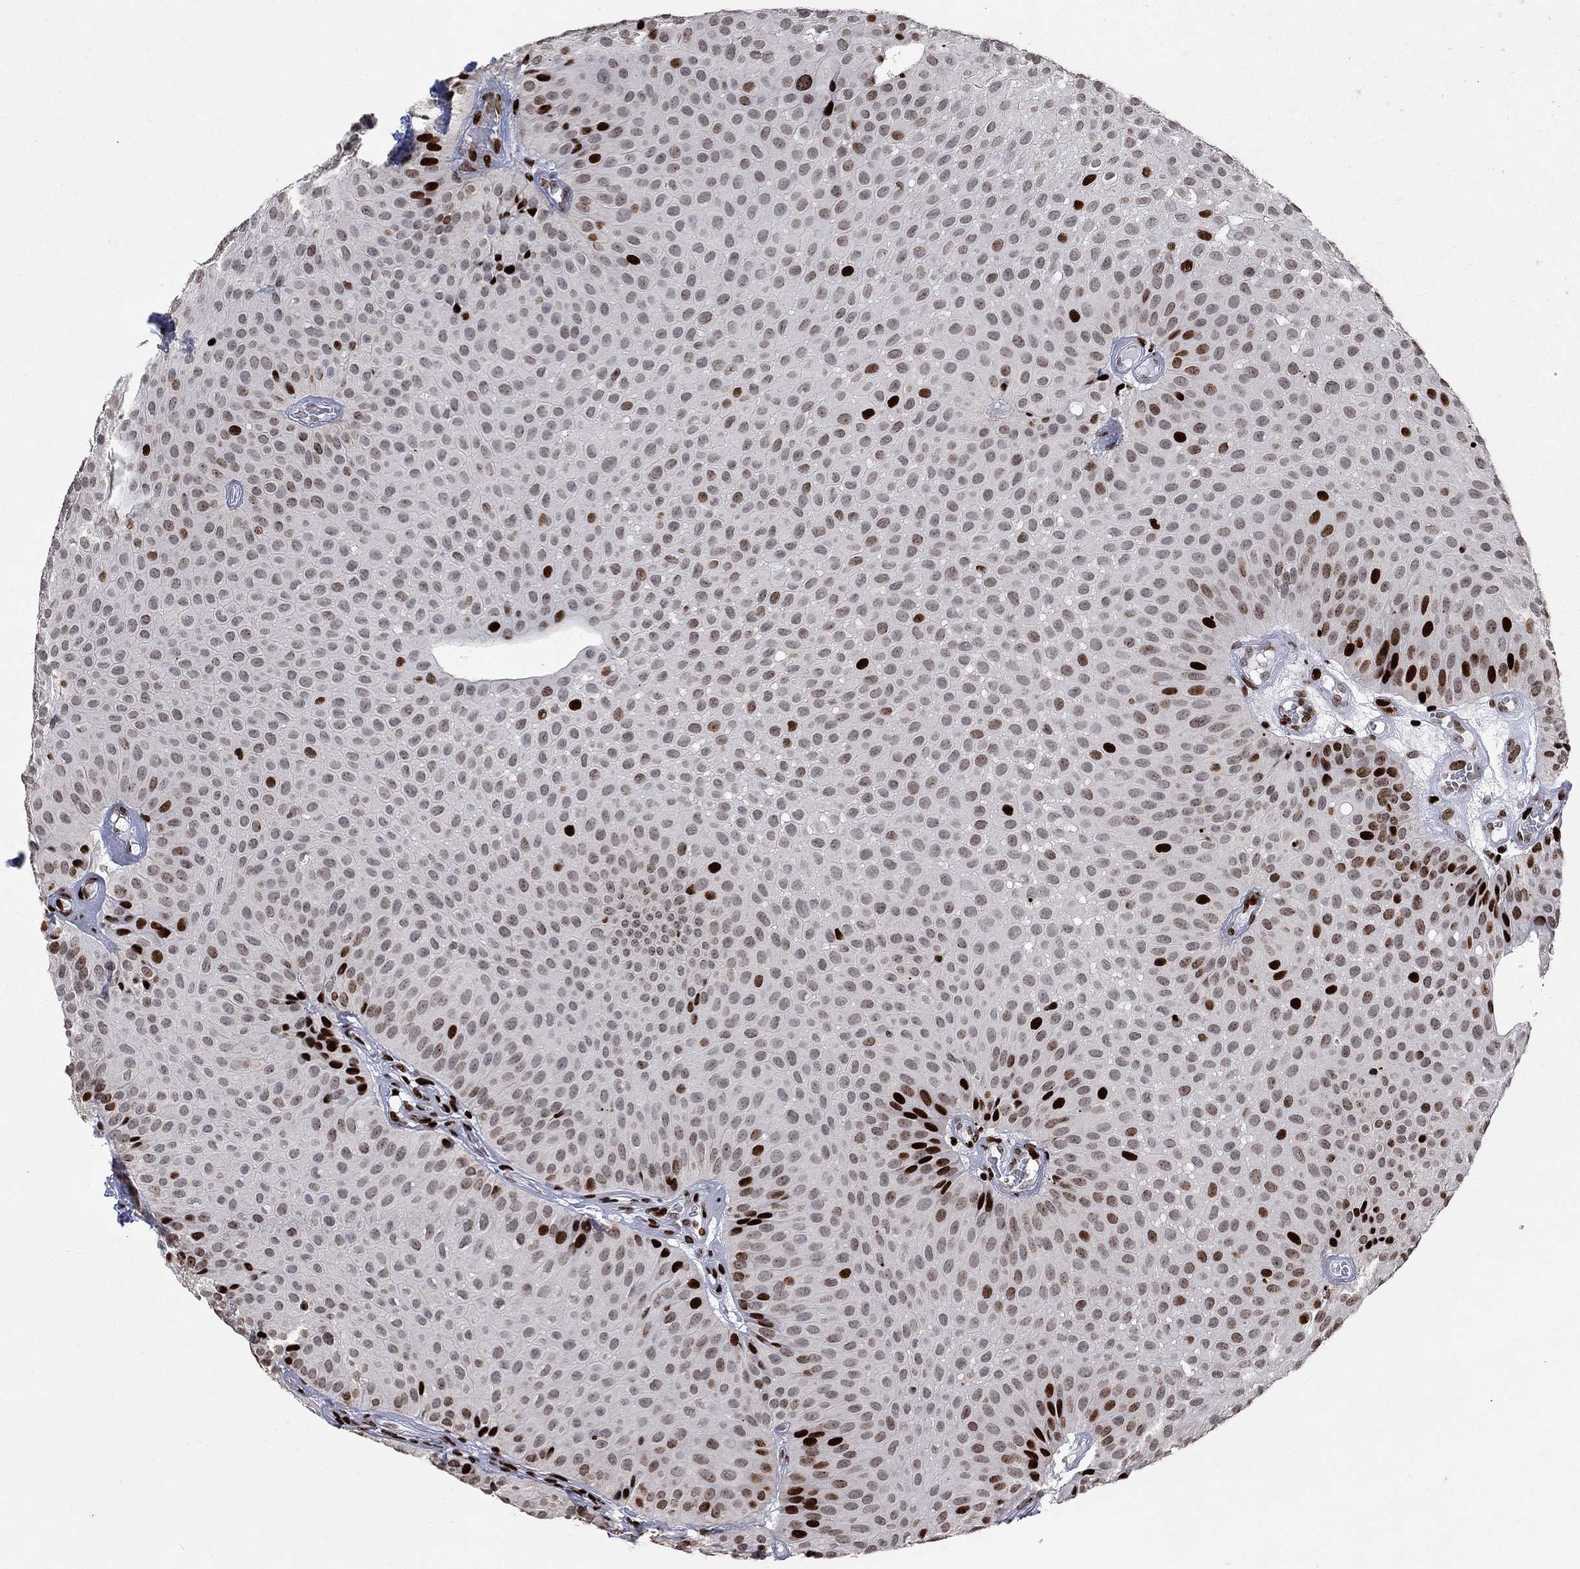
{"staining": {"intensity": "strong", "quantity": "<25%", "location": "nuclear"}, "tissue": "urothelial cancer", "cell_type": "Tumor cells", "image_type": "cancer", "snomed": [{"axis": "morphology", "description": "Urothelial carcinoma, Low grade"}, {"axis": "topography", "description": "Urinary bladder"}], "caption": "High-magnification brightfield microscopy of urothelial carcinoma (low-grade) stained with DAB (brown) and counterstained with hematoxylin (blue). tumor cells exhibit strong nuclear expression is seen in about<25% of cells.", "gene": "SRSF3", "patient": {"sex": "male", "age": 64}}